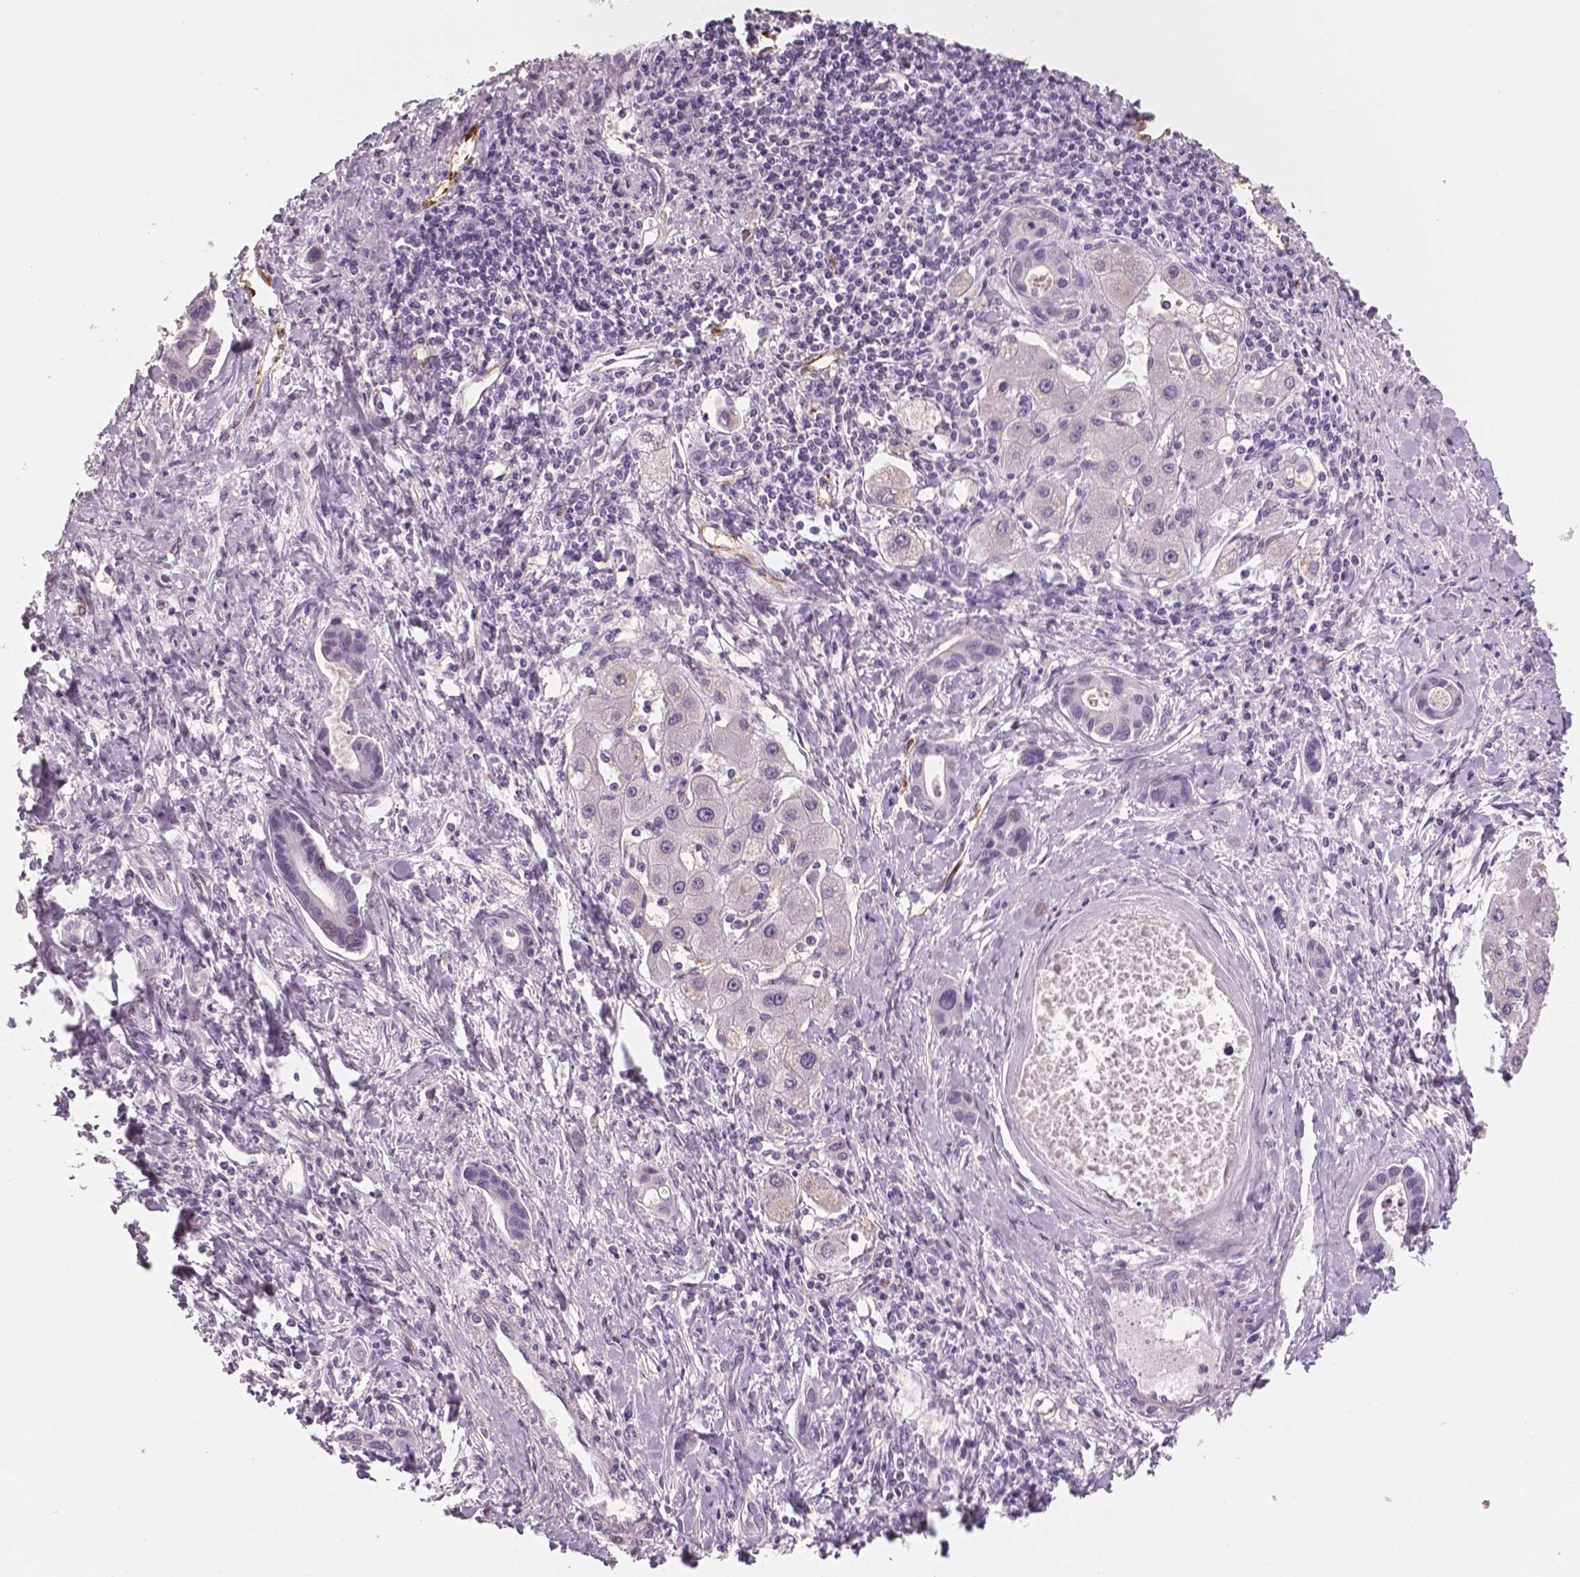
{"staining": {"intensity": "negative", "quantity": "none", "location": "none"}, "tissue": "liver cancer", "cell_type": "Tumor cells", "image_type": "cancer", "snomed": [{"axis": "morphology", "description": "Cholangiocarcinoma"}, {"axis": "topography", "description": "Liver"}], "caption": "Immunohistochemical staining of human liver cancer (cholangiocarcinoma) shows no significant staining in tumor cells.", "gene": "TSPAN7", "patient": {"sex": "male", "age": 66}}